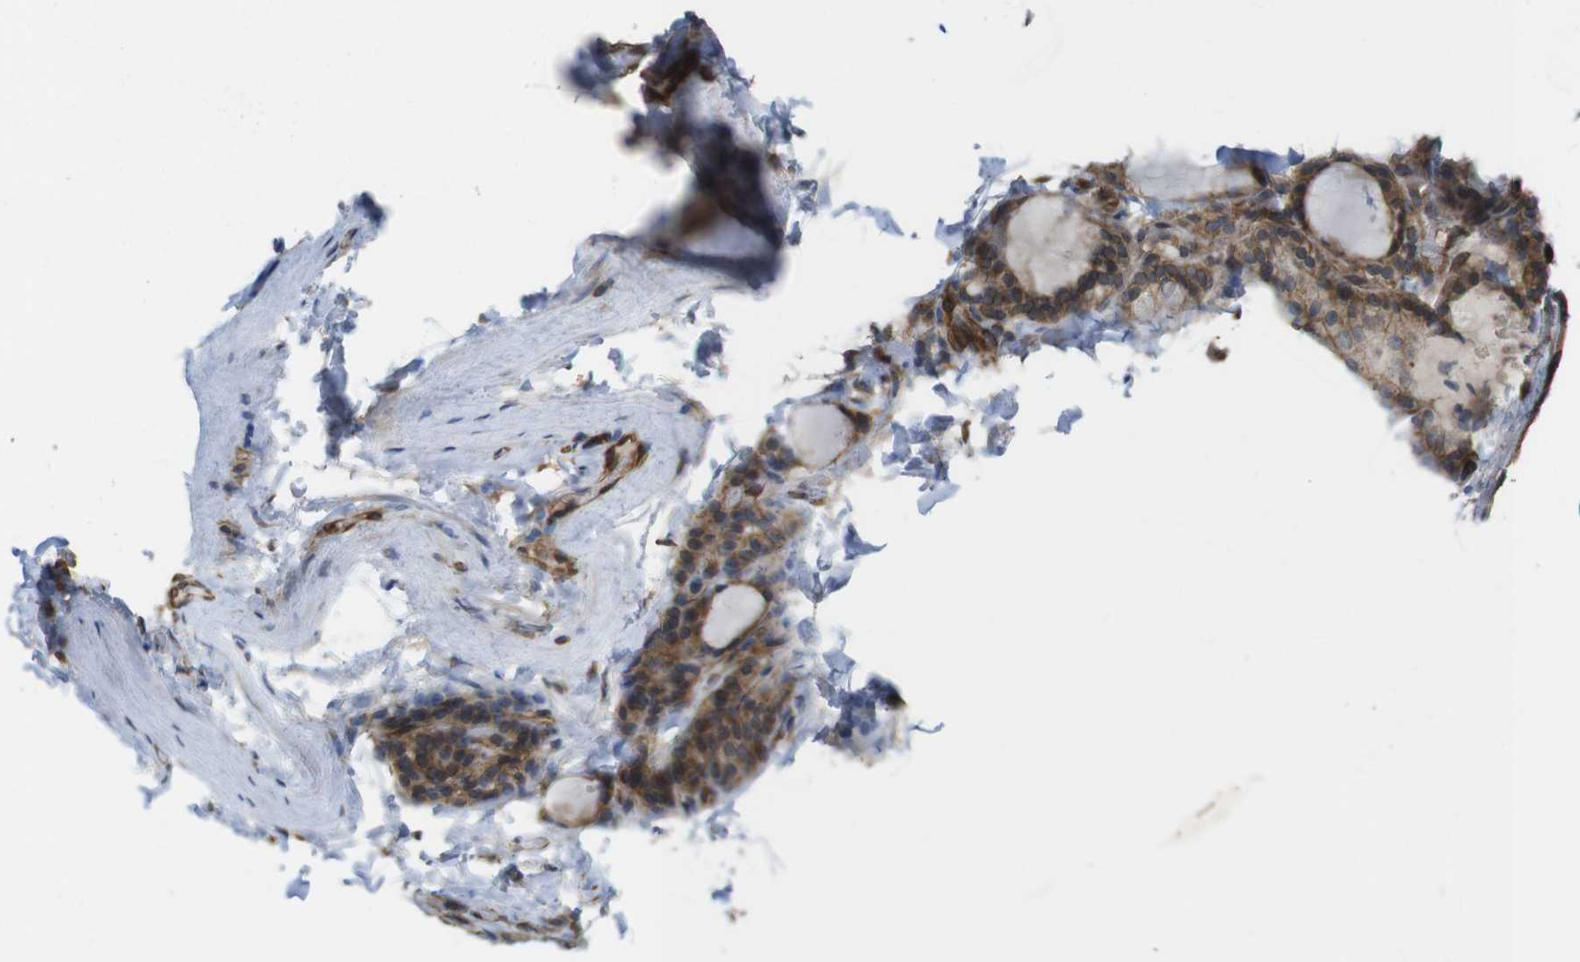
{"staining": {"intensity": "moderate", "quantity": ">75%", "location": "cytoplasmic/membranous"}, "tissue": "thyroid gland", "cell_type": "Glandular cells", "image_type": "normal", "snomed": [{"axis": "morphology", "description": "Normal tissue, NOS"}, {"axis": "topography", "description": "Thyroid gland"}], "caption": "High-power microscopy captured an immunohistochemistry (IHC) image of normal thyroid gland, revealing moderate cytoplasmic/membranous staining in approximately >75% of glandular cells.", "gene": "ZDHHC5", "patient": {"sex": "female", "age": 28}}